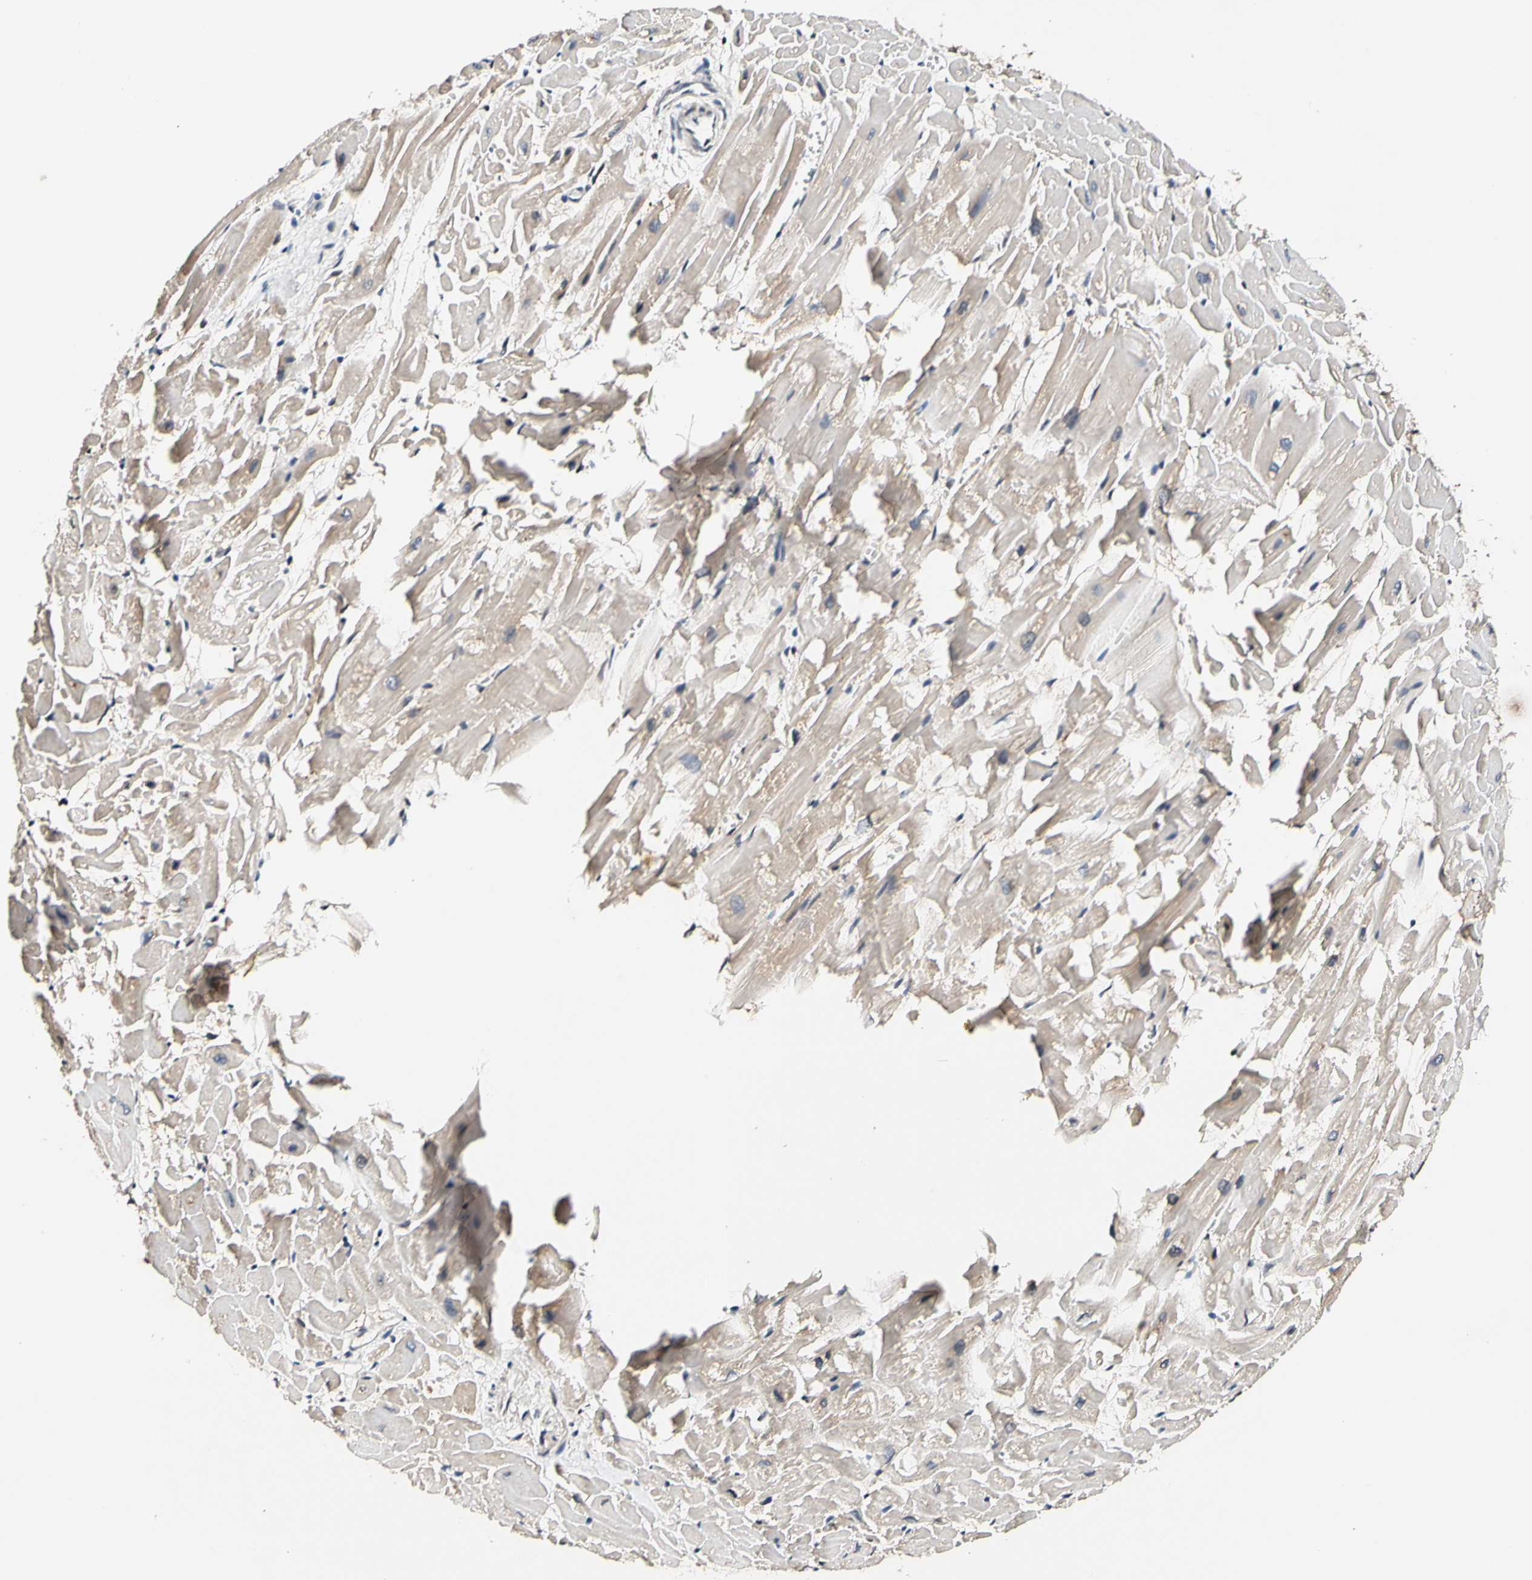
{"staining": {"intensity": "negative", "quantity": "none", "location": "none"}, "tissue": "heart muscle", "cell_type": "Cardiomyocytes", "image_type": "normal", "snomed": [{"axis": "morphology", "description": "Normal tissue, NOS"}, {"axis": "topography", "description": "Heart"}], "caption": "This is an IHC image of benign heart muscle. There is no positivity in cardiomyocytes.", "gene": "SOX30", "patient": {"sex": "female", "age": 19}}